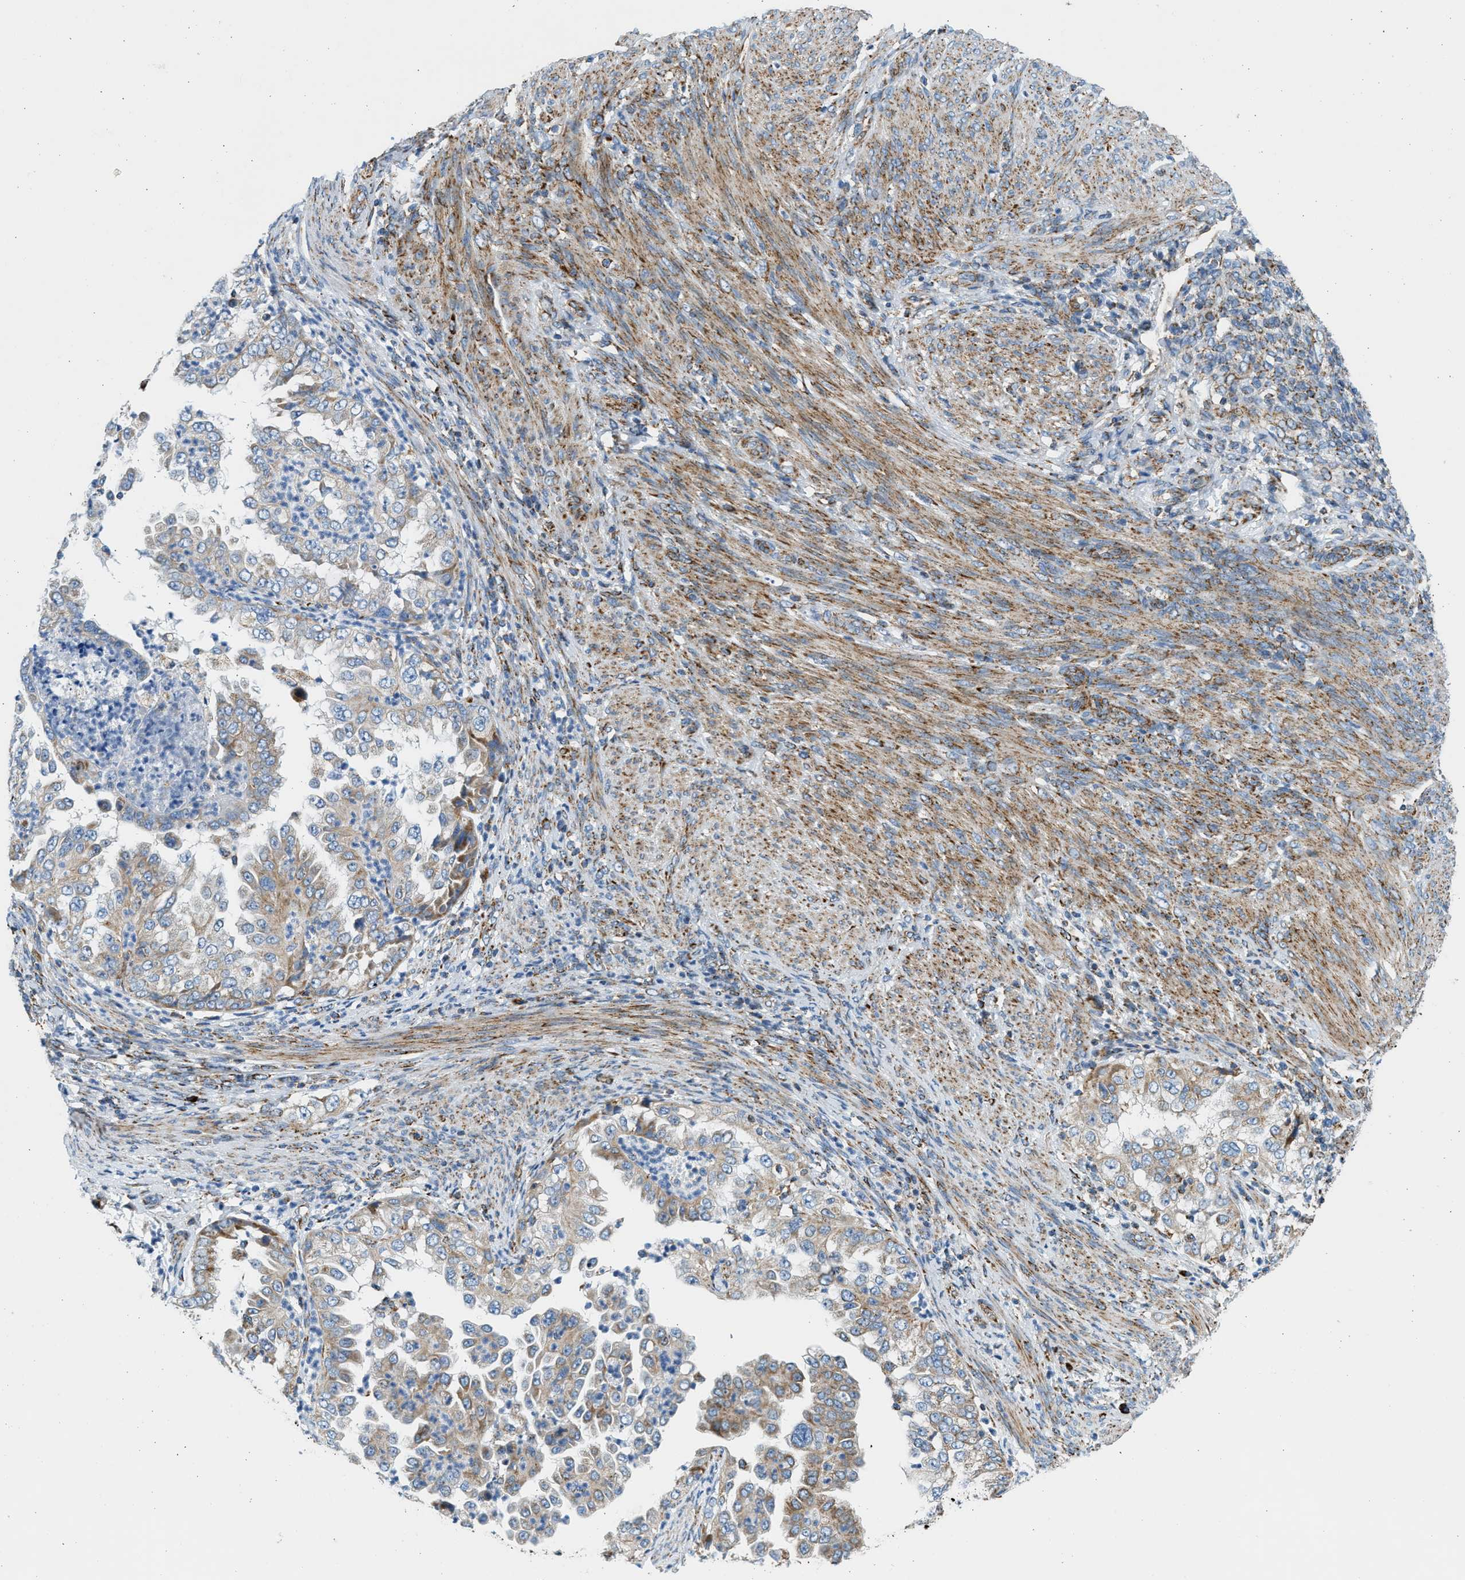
{"staining": {"intensity": "moderate", "quantity": ">75%", "location": "cytoplasmic/membranous"}, "tissue": "endometrial cancer", "cell_type": "Tumor cells", "image_type": "cancer", "snomed": [{"axis": "morphology", "description": "Adenocarcinoma, NOS"}, {"axis": "topography", "description": "Endometrium"}], "caption": "High-power microscopy captured an immunohistochemistry (IHC) histopathology image of endometrial cancer, revealing moderate cytoplasmic/membranous expression in about >75% of tumor cells.", "gene": "KCNMB3", "patient": {"sex": "female", "age": 85}}